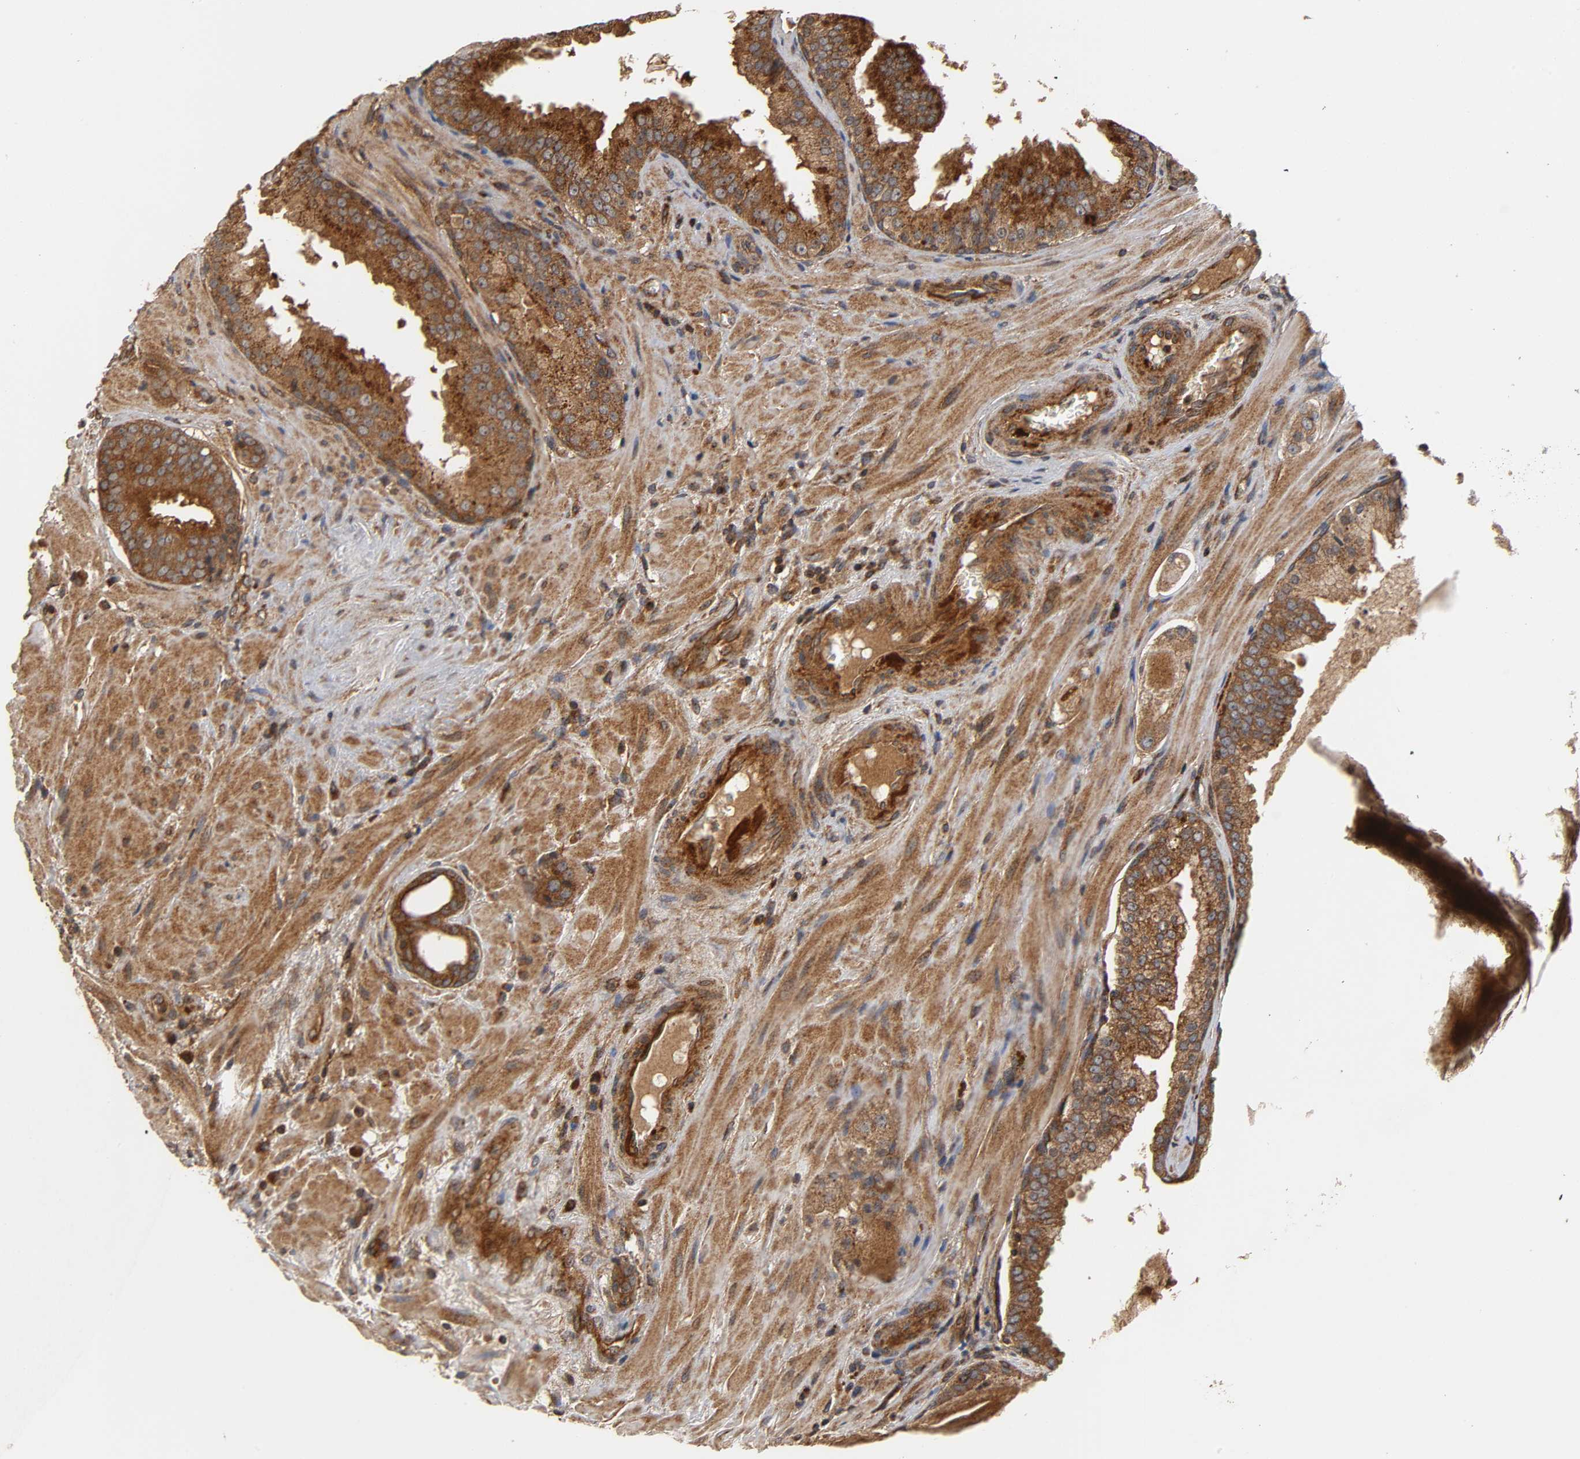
{"staining": {"intensity": "strong", "quantity": ">75%", "location": "cytoplasmic/membranous"}, "tissue": "prostate cancer", "cell_type": "Tumor cells", "image_type": "cancer", "snomed": [{"axis": "morphology", "description": "Adenocarcinoma, High grade"}, {"axis": "topography", "description": "Prostate"}], "caption": "Tumor cells display high levels of strong cytoplasmic/membranous staining in about >75% of cells in prostate high-grade adenocarcinoma.", "gene": "IKBKB", "patient": {"sex": "male", "age": 68}}